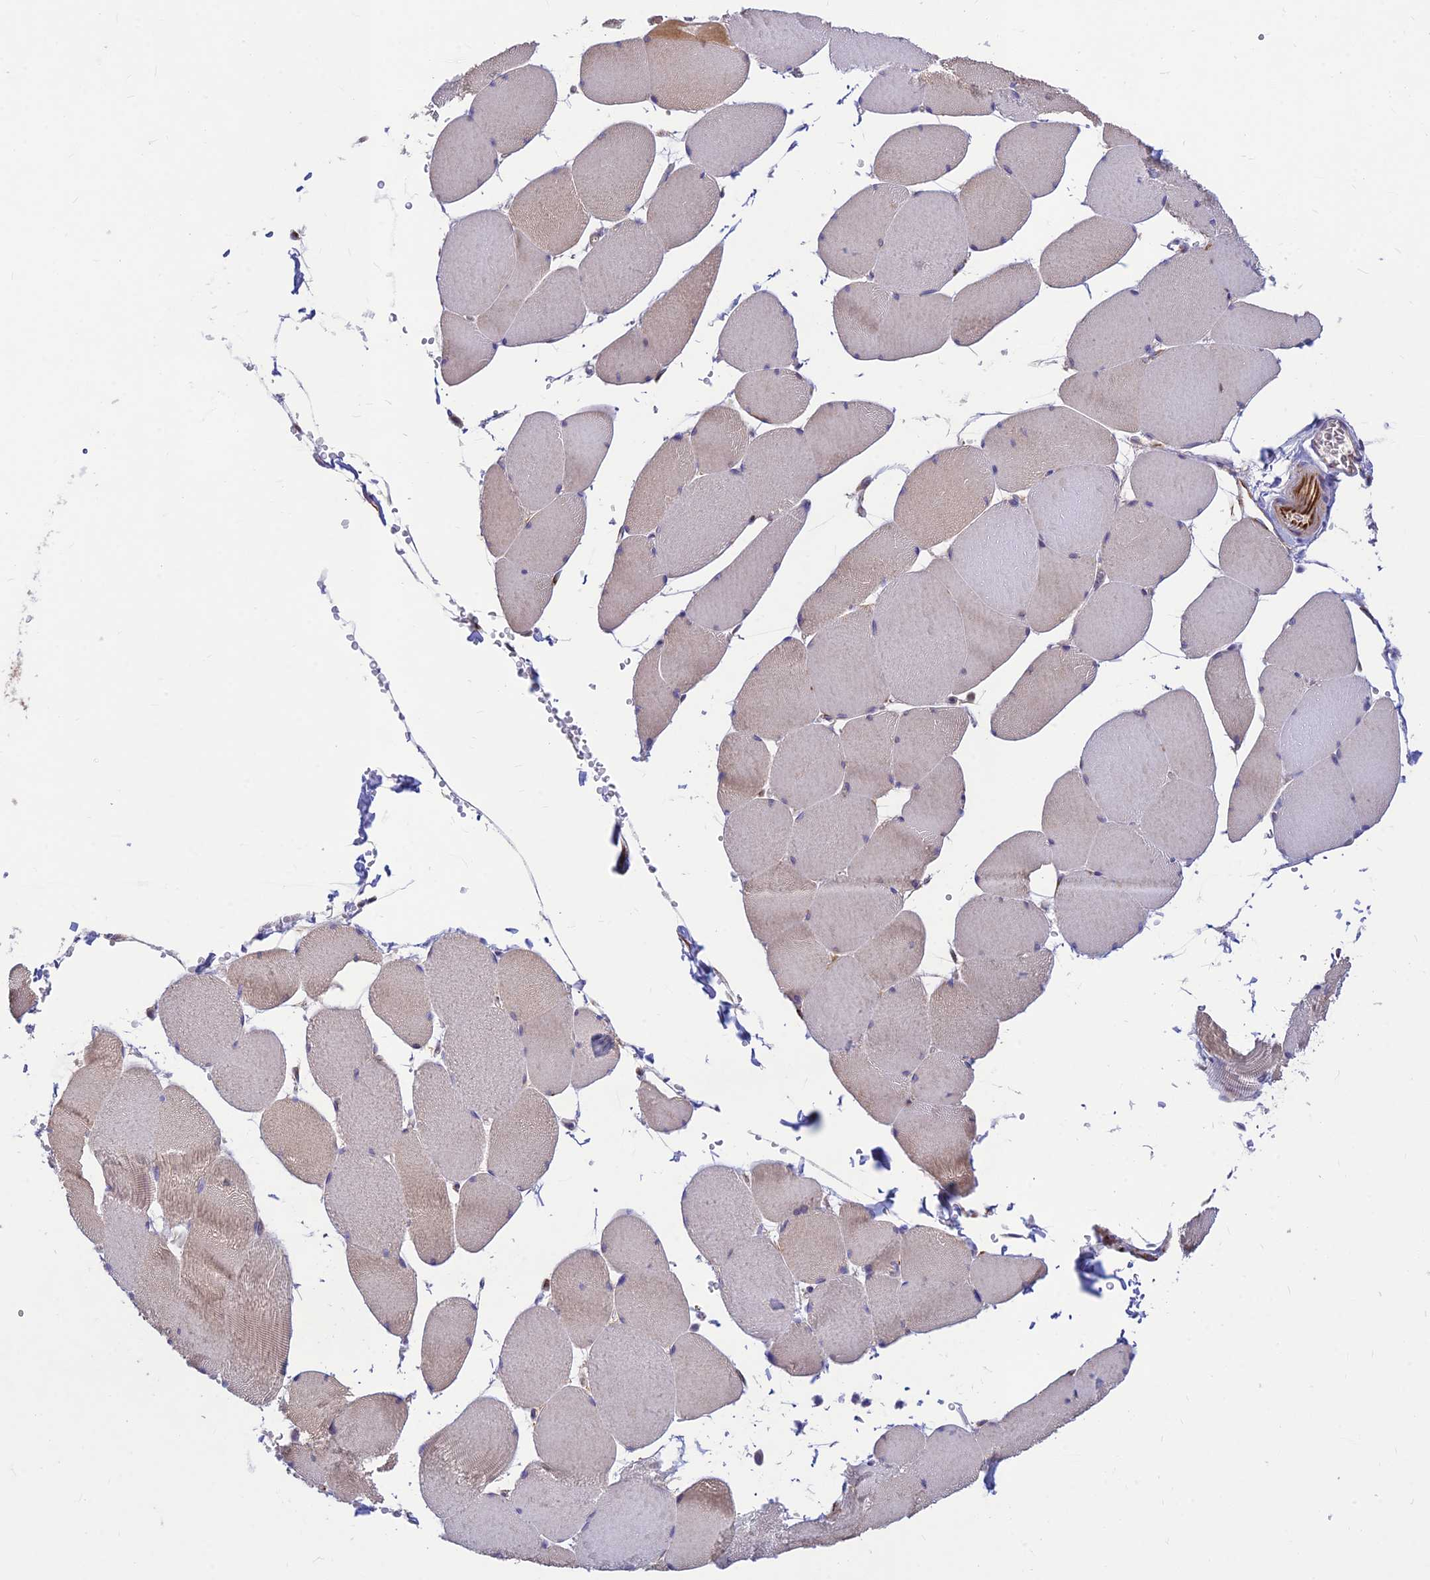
{"staining": {"intensity": "weak", "quantity": "<25%", "location": "cytoplasmic/membranous"}, "tissue": "skeletal muscle", "cell_type": "Myocytes", "image_type": "normal", "snomed": [{"axis": "morphology", "description": "Normal tissue, NOS"}, {"axis": "topography", "description": "Skeletal muscle"}, {"axis": "topography", "description": "Head-Neck"}], "caption": "Immunohistochemical staining of normal skeletal muscle displays no significant staining in myocytes.", "gene": "ST8SIA5", "patient": {"sex": "male", "age": 66}}